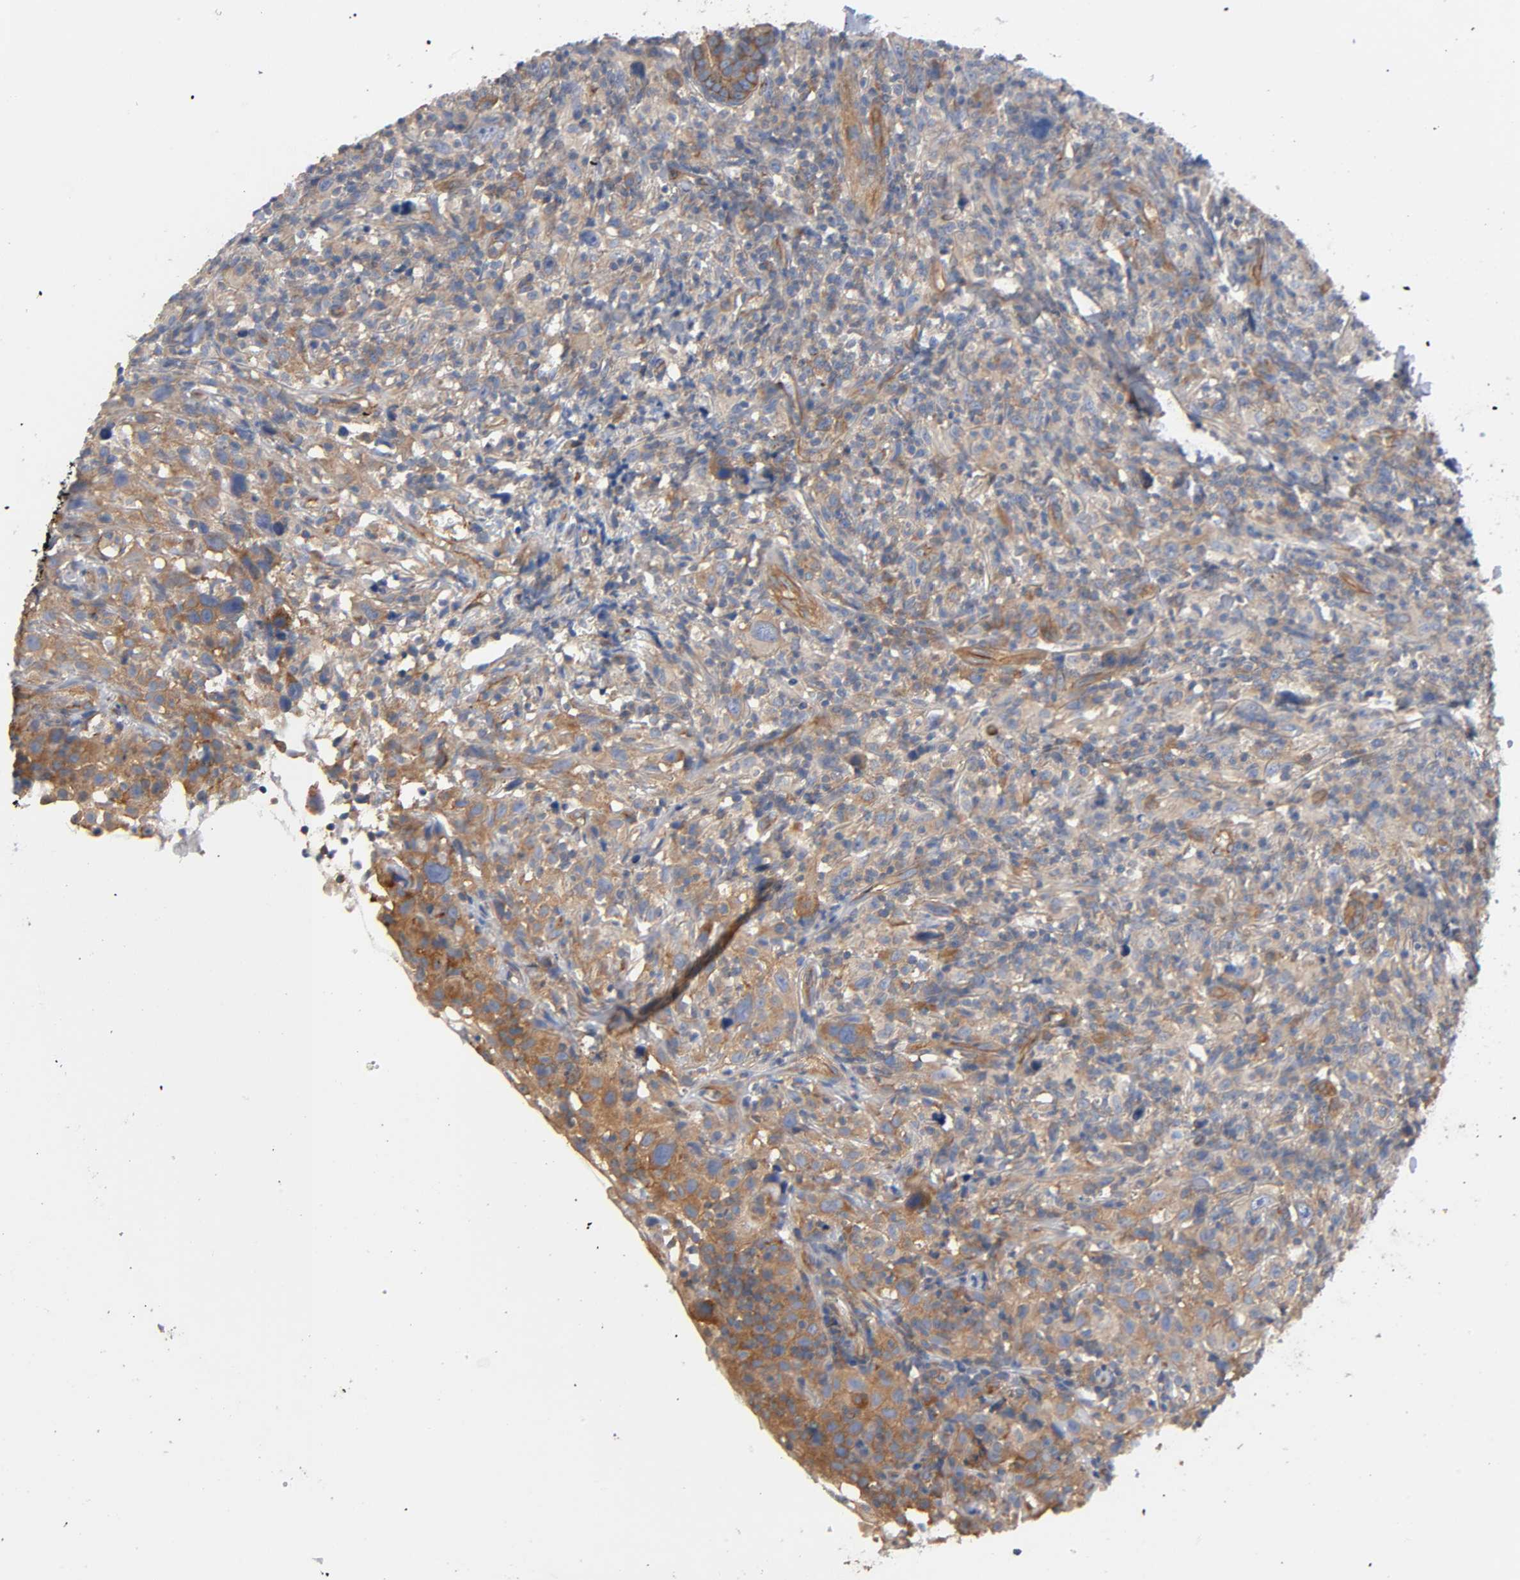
{"staining": {"intensity": "moderate", "quantity": "25%-75%", "location": "cytoplasmic/membranous"}, "tissue": "thyroid cancer", "cell_type": "Tumor cells", "image_type": "cancer", "snomed": [{"axis": "morphology", "description": "Carcinoma, NOS"}, {"axis": "topography", "description": "Thyroid gland"}], "caption": "Immunohistochemistry image of neoplastic tissue: thyroid cancer (carcinoma) stained using IHC demonstrates medium levels of moderate protein expression localized specifically in the cytoplasmic/membranous of tumor cells, appearing as a cytoplasmic/membranous brown color.", "gene": "MARS1", "patient": {"sex": "female", "age": 77}}